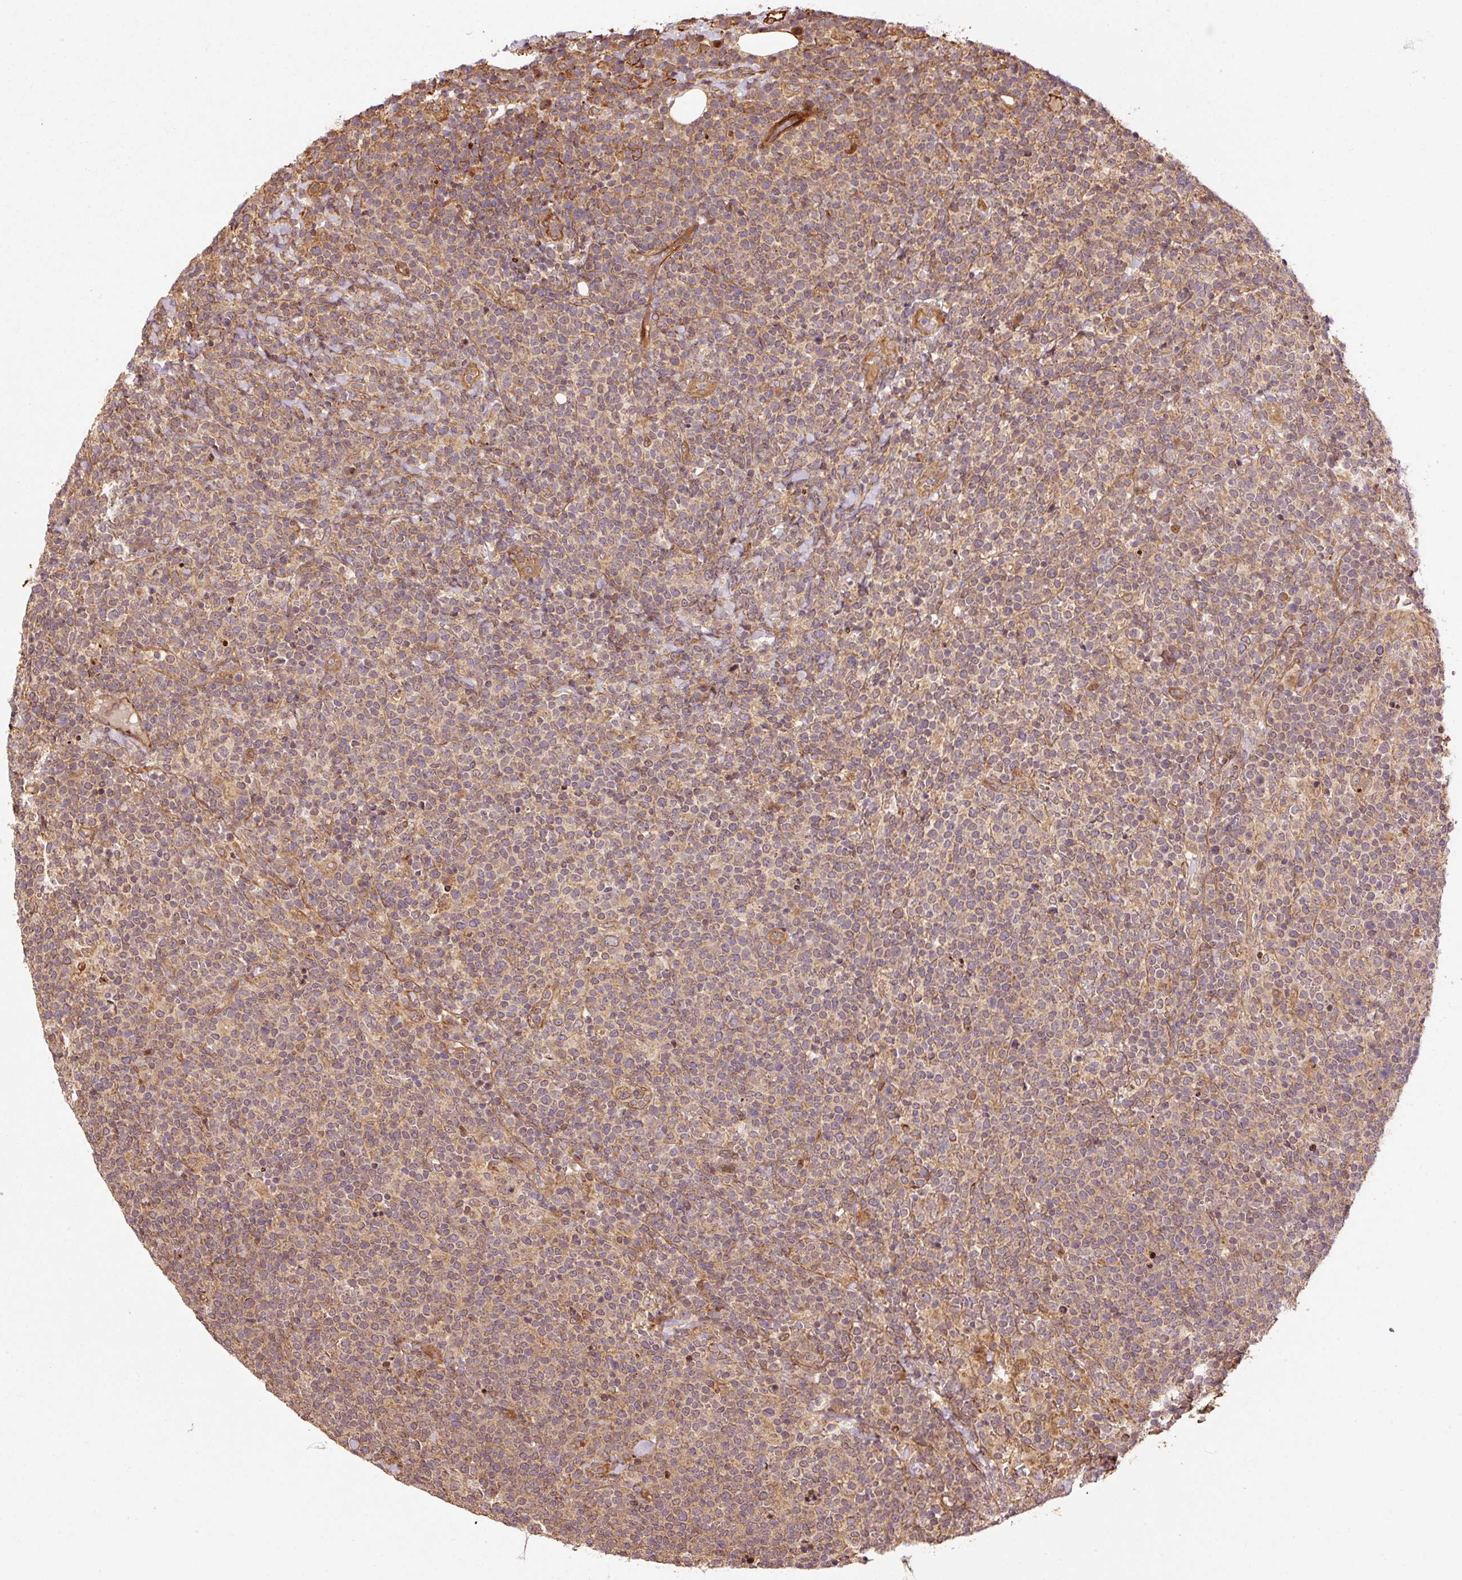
{"staining": {"intensity": "moderate", "quantity": ">75%", "location": "cytoplasmic/membranous"}, "tissue": "lymphoma", "cell_type": "Tumor cells", "image_type": "cancer", "snomed": [{"axis": "morphology", "description": "Malignant lymphoma, non-Hodgkin's type, High grade"}, {"axis": "topography", "description": "Lymph node"}], "caption": "A medium amount of moderate cytoplasmic/membranous staining is present in approximately >75% of tumor cells in high-grade malignant lymphoma, non-Hodgkin's type tissue.", "gene": "OXER1", "patient": {"sex": "male", "age": 61}}